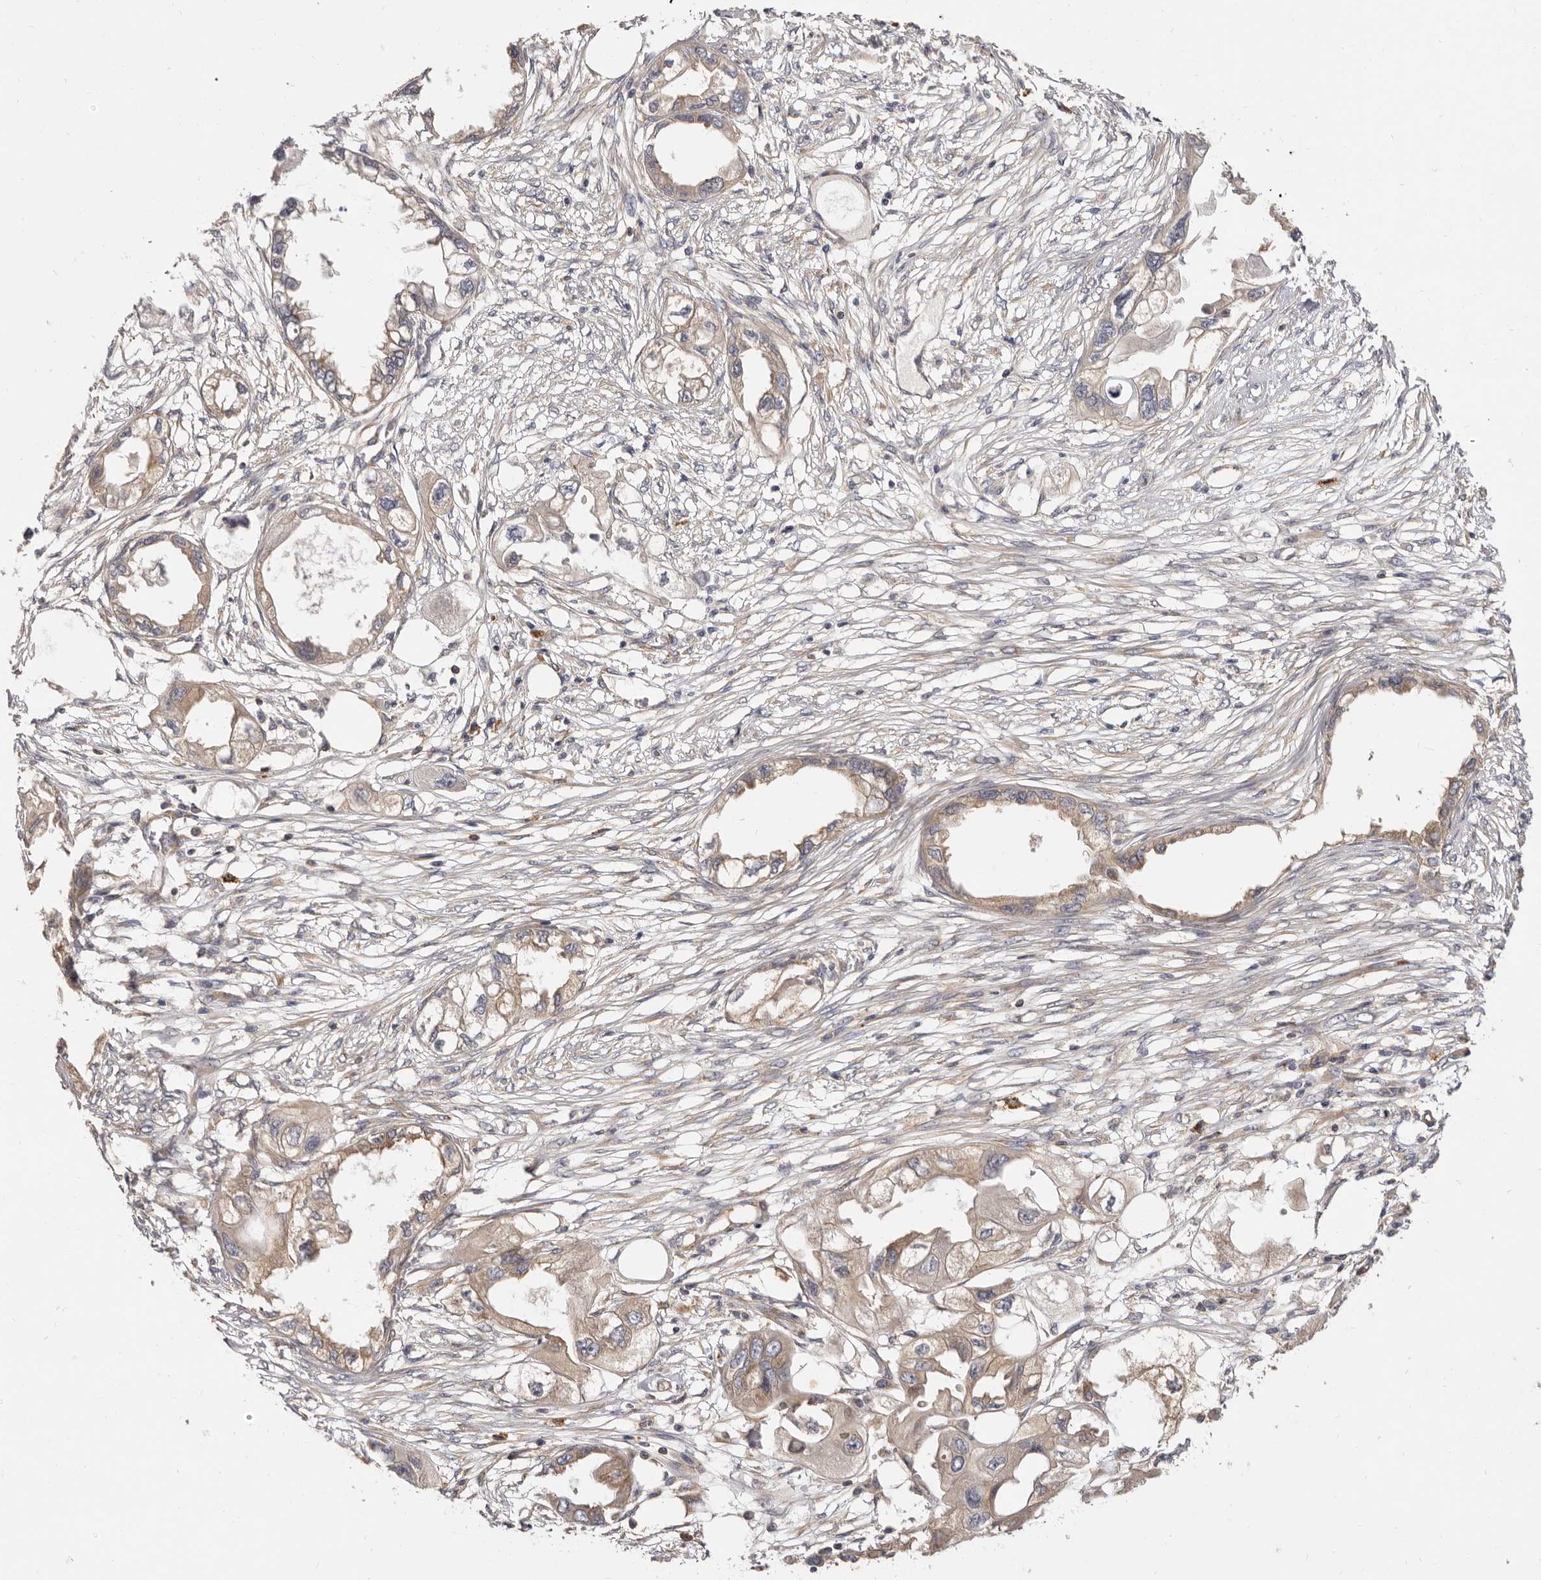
{"staining": {"intensity": "weak", "quantity": "25%-75%", "location": "cytoplasmic/membranous"}, "tissue": "endometrial cancer", "cell_type": "Tumor cells", "image_type": "cancer", "snomed": [{"axis": "morphology", "description": "Adenocarcinoma, NOS"}, {"axis": "morphology", "description": "Adenocarcinoma, metastatic, NOS"}, {"axis": "topography", "description": "Adipose tissue"}, {"axis": "topography", "description": "Endometrium"}], "caption": "A brown stain labels weak cytoplasmic/membranous positivity of a protein in endometrial cancer (metastatic adenocarcinoma) tumor cells.", "gene": "ADAMTS20", "patient": {"sex": "female", "age": 67}}